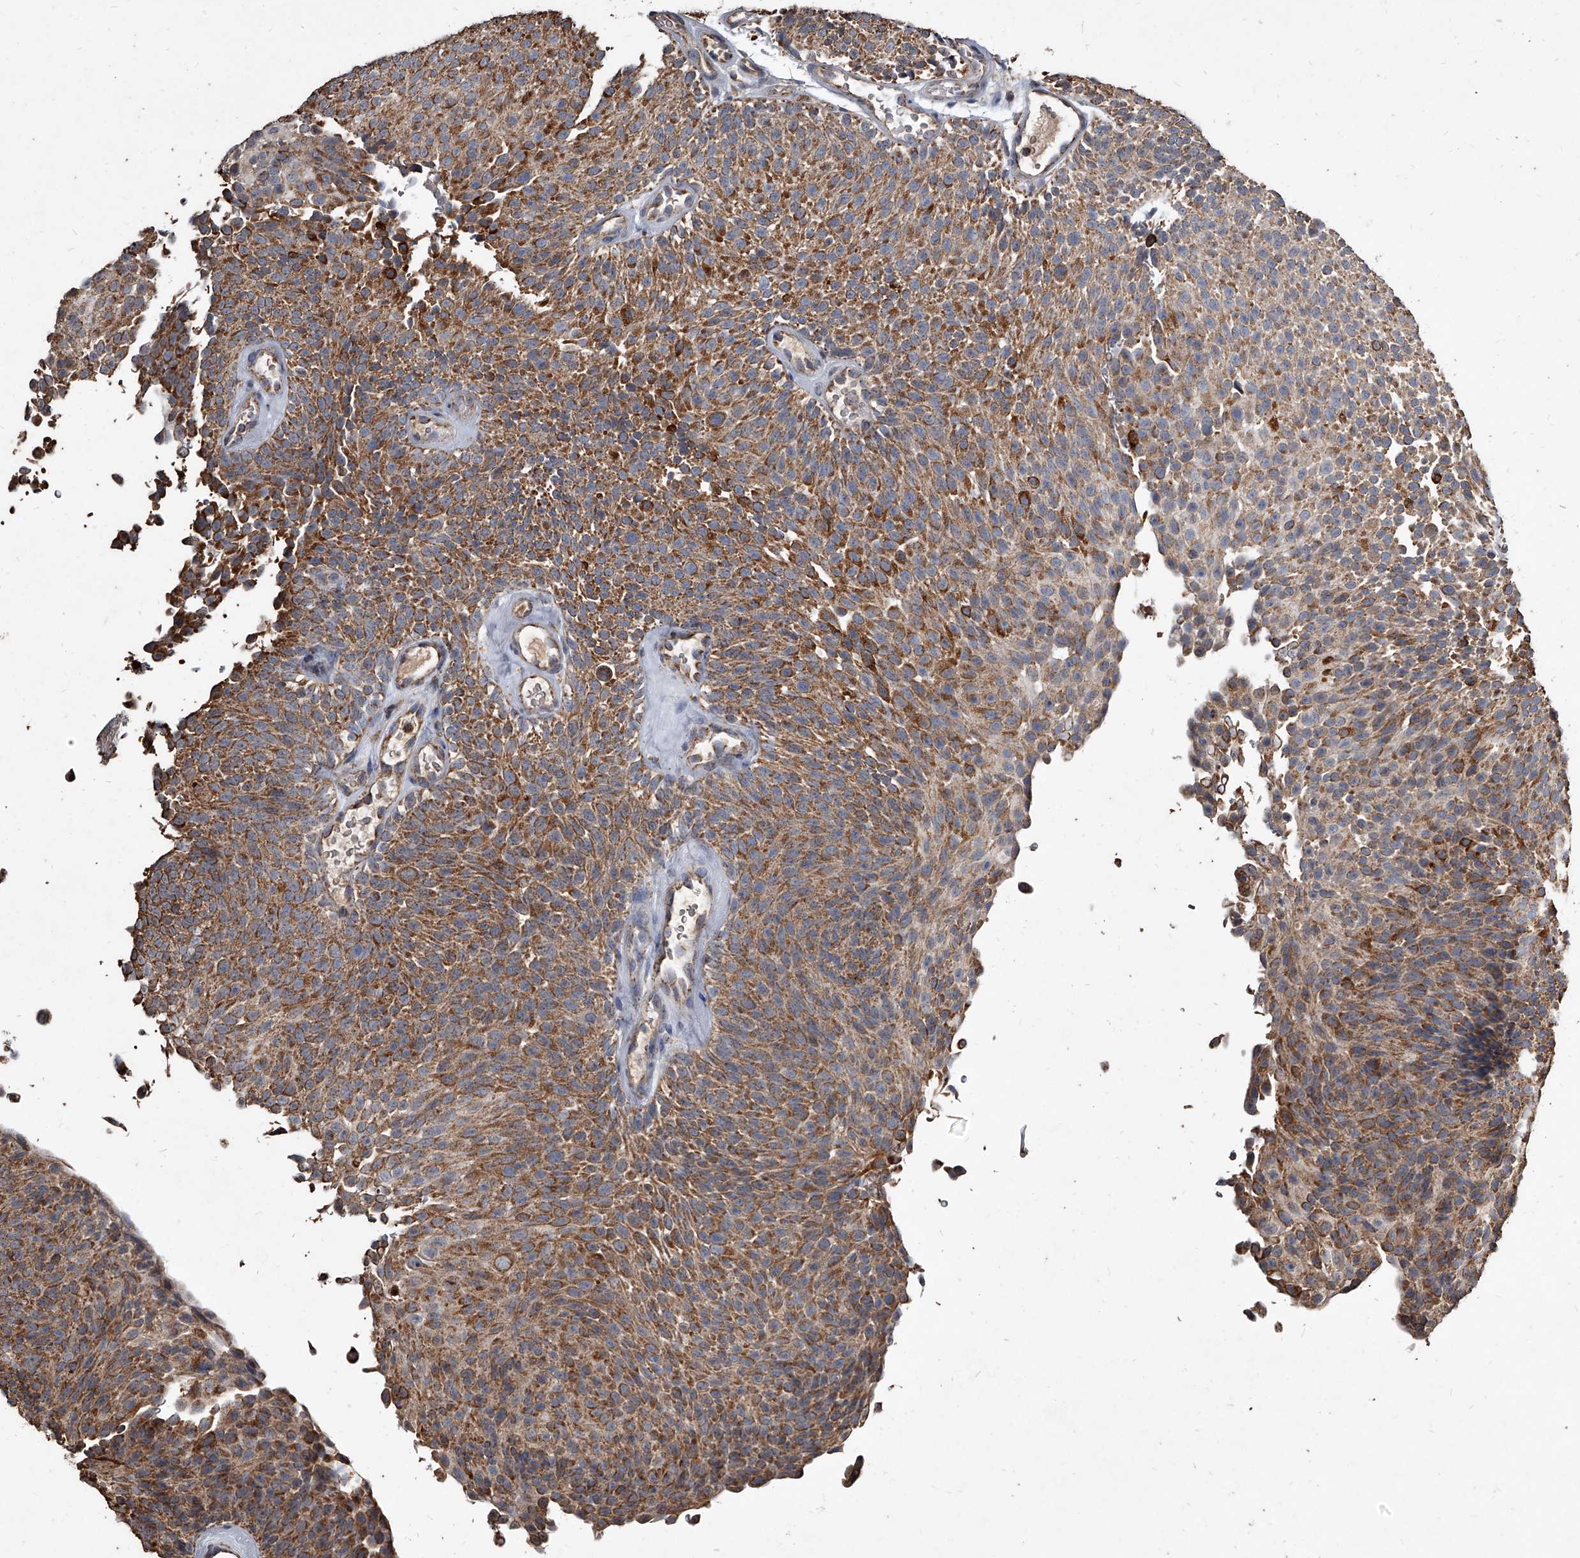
{"staining": {"intensity": "moderate", "quantity": ">75%", "location": "cytoplasmic/membranous"}, "tissue": "urothelial cancer", "cell_type": "Tumor cells", "image_type": "cancer", "snomed": [{"axis": "morphology", "description": "Urothelial carcinoma, Low grade"}, {"axis": "topography", "description": "Urinary bladder"}], "caption": "Moderate cytoplasmic/membranous positivity is identified in approximately >75% of tumor cells in urothelial carcinoma (low-grade).", "gene": "GPR183", "patient": {"sex": "male", "age": 78}}